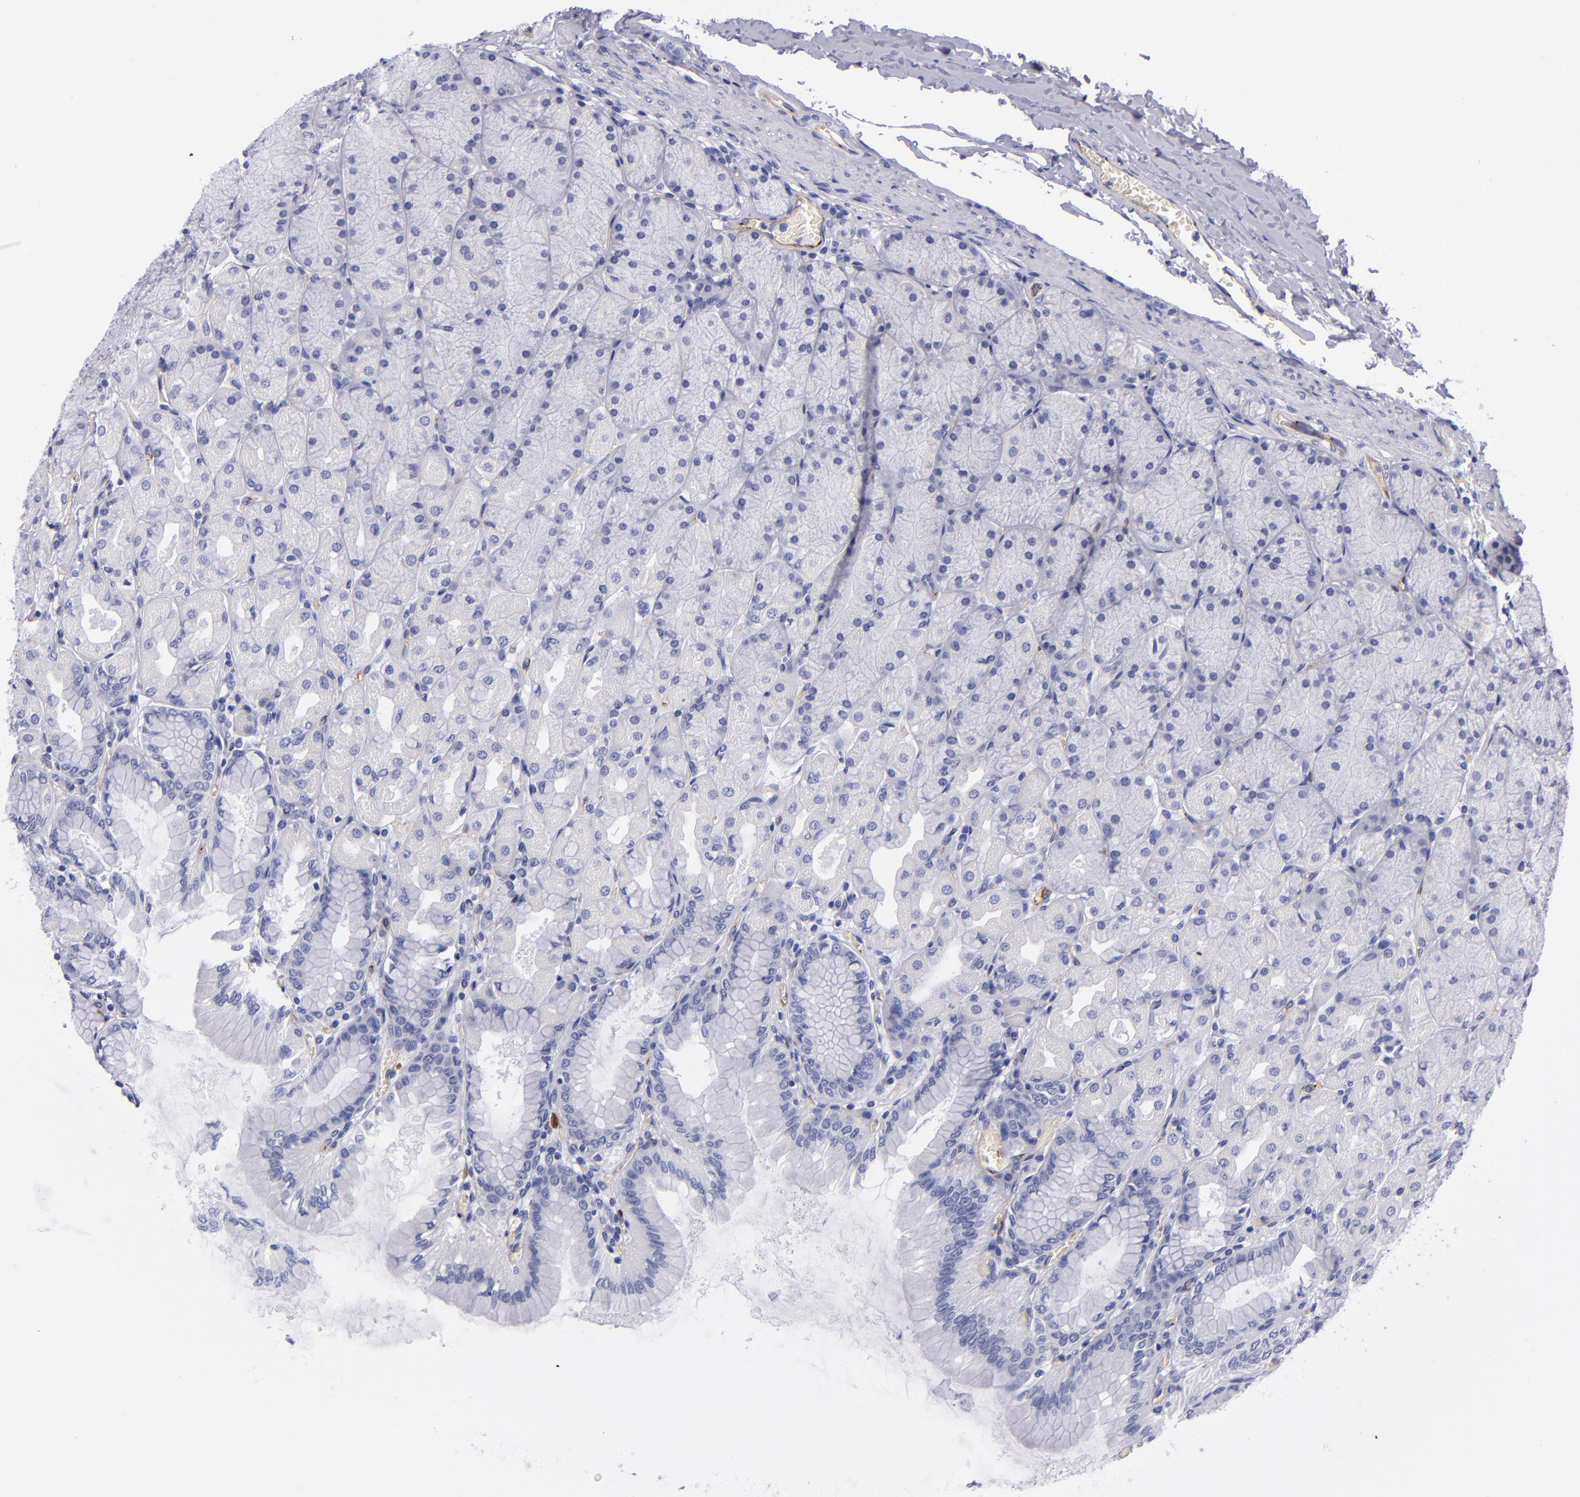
{"staining": {"intensity": "negative", "quantity": "none", "location": "none"}, "tissue": "stomach", "cell_type": "Glandular cells", "image_type": "normal", "snomed": [{"axis": "morphology", "description": "Normal tissue, NOS"}, {"axis": "topography", "description": "Stomach, upper"}], "caption": "Immunohistochemistry photomicrograph of benign stomach stained for a protein (brown), which displays no staining in glandular cells.", "gene": "NOS3", "patient": {"sex": "female", "age": 56}}